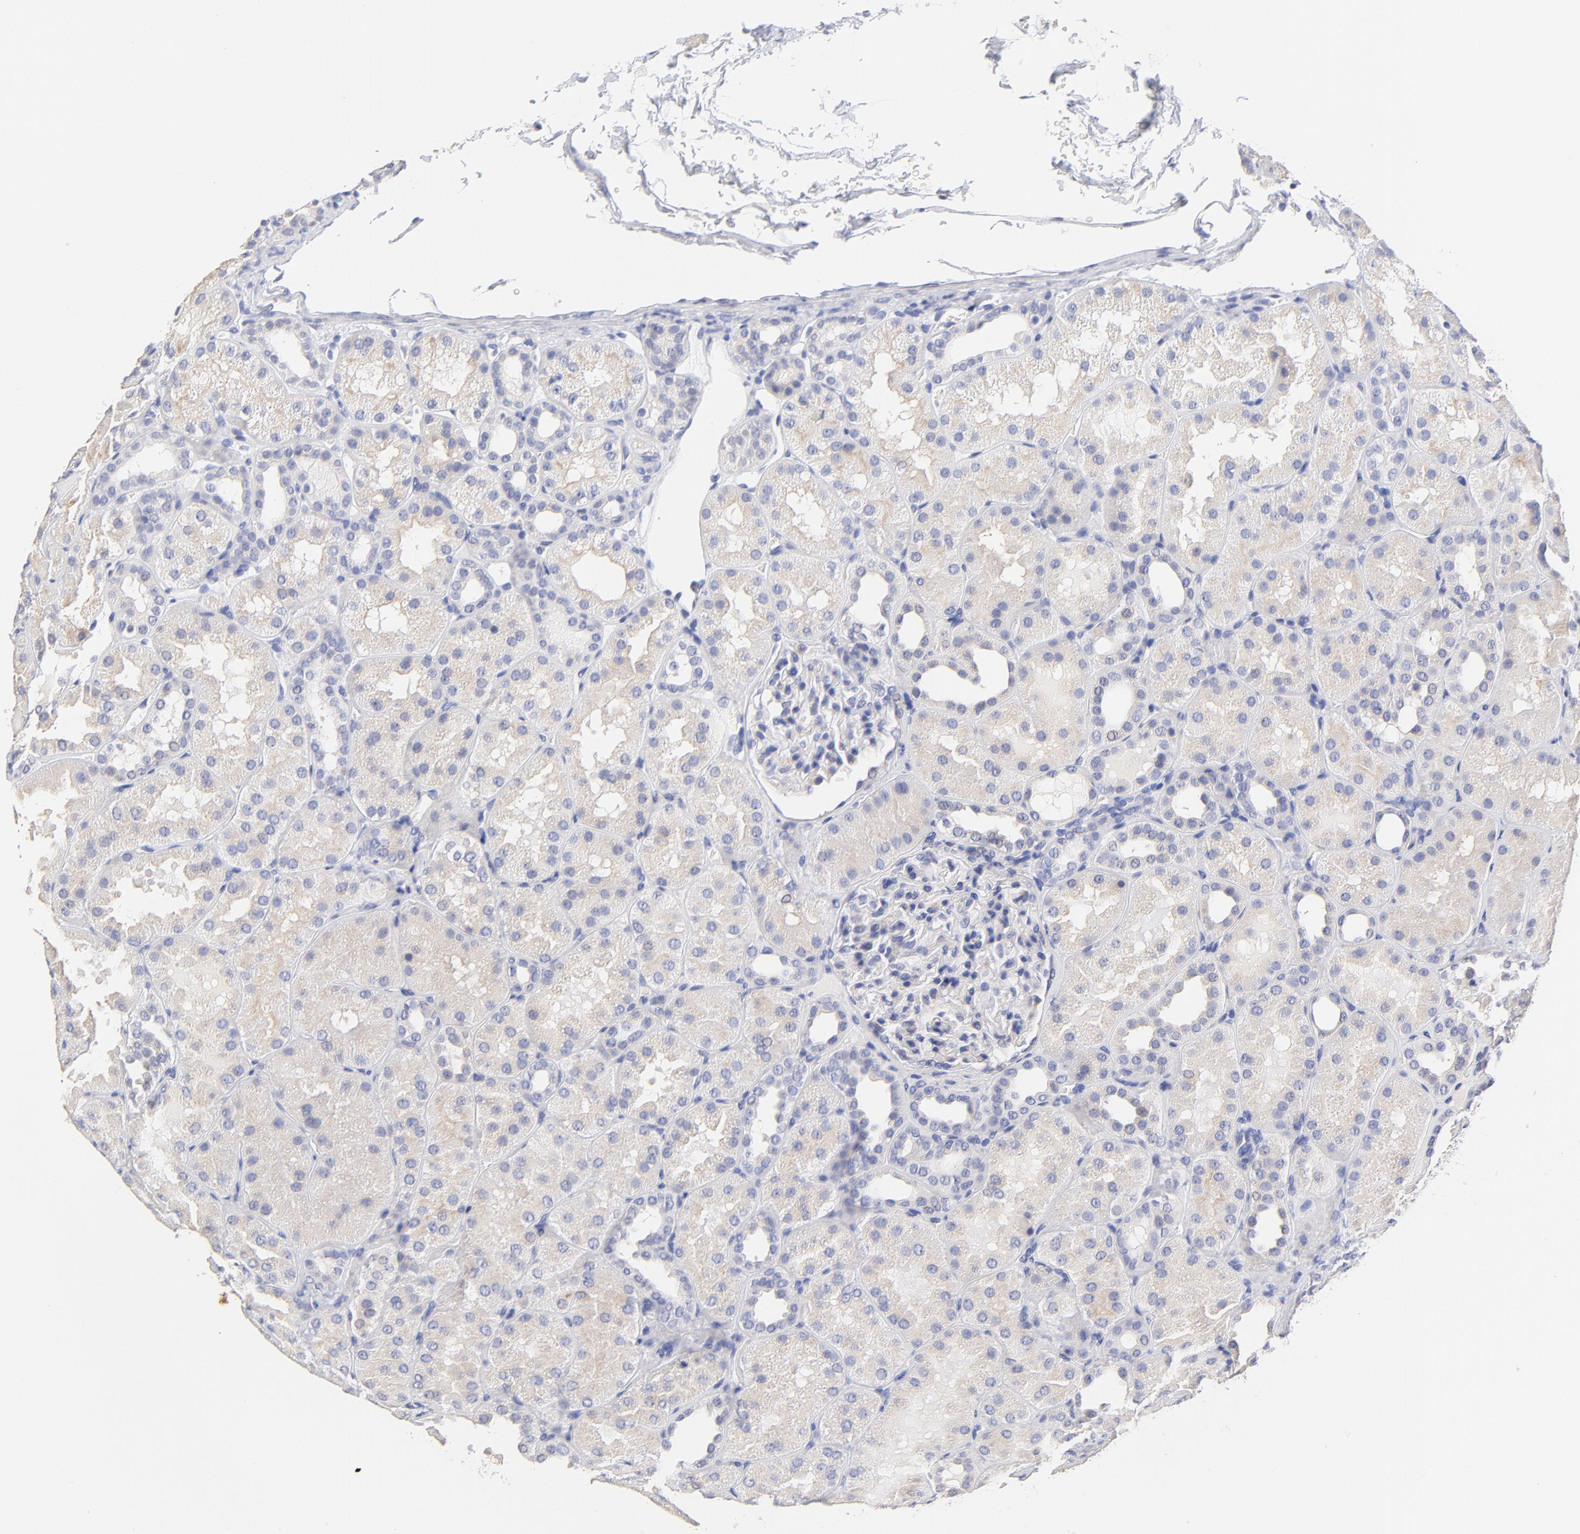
{"staining": {"intensity": "negative", "quantity": "none", "location": "none"}, "tissue": "kidney", "cell_type": "Cells in glomeruli", "image_type": "normal", "snomed": [{"axis": "morphology", "description": "Normal tissue, NOS"}, {"axis": "topography", "description": "Kidney"}], "caption": "The photomicrograph demonstrates no staining of cells in glomeruli in normal kidney. (DAB IHC with hematoxylin counter stain).", "gene": "LAX1", "patient": {"sex": "male", "age": 28}}